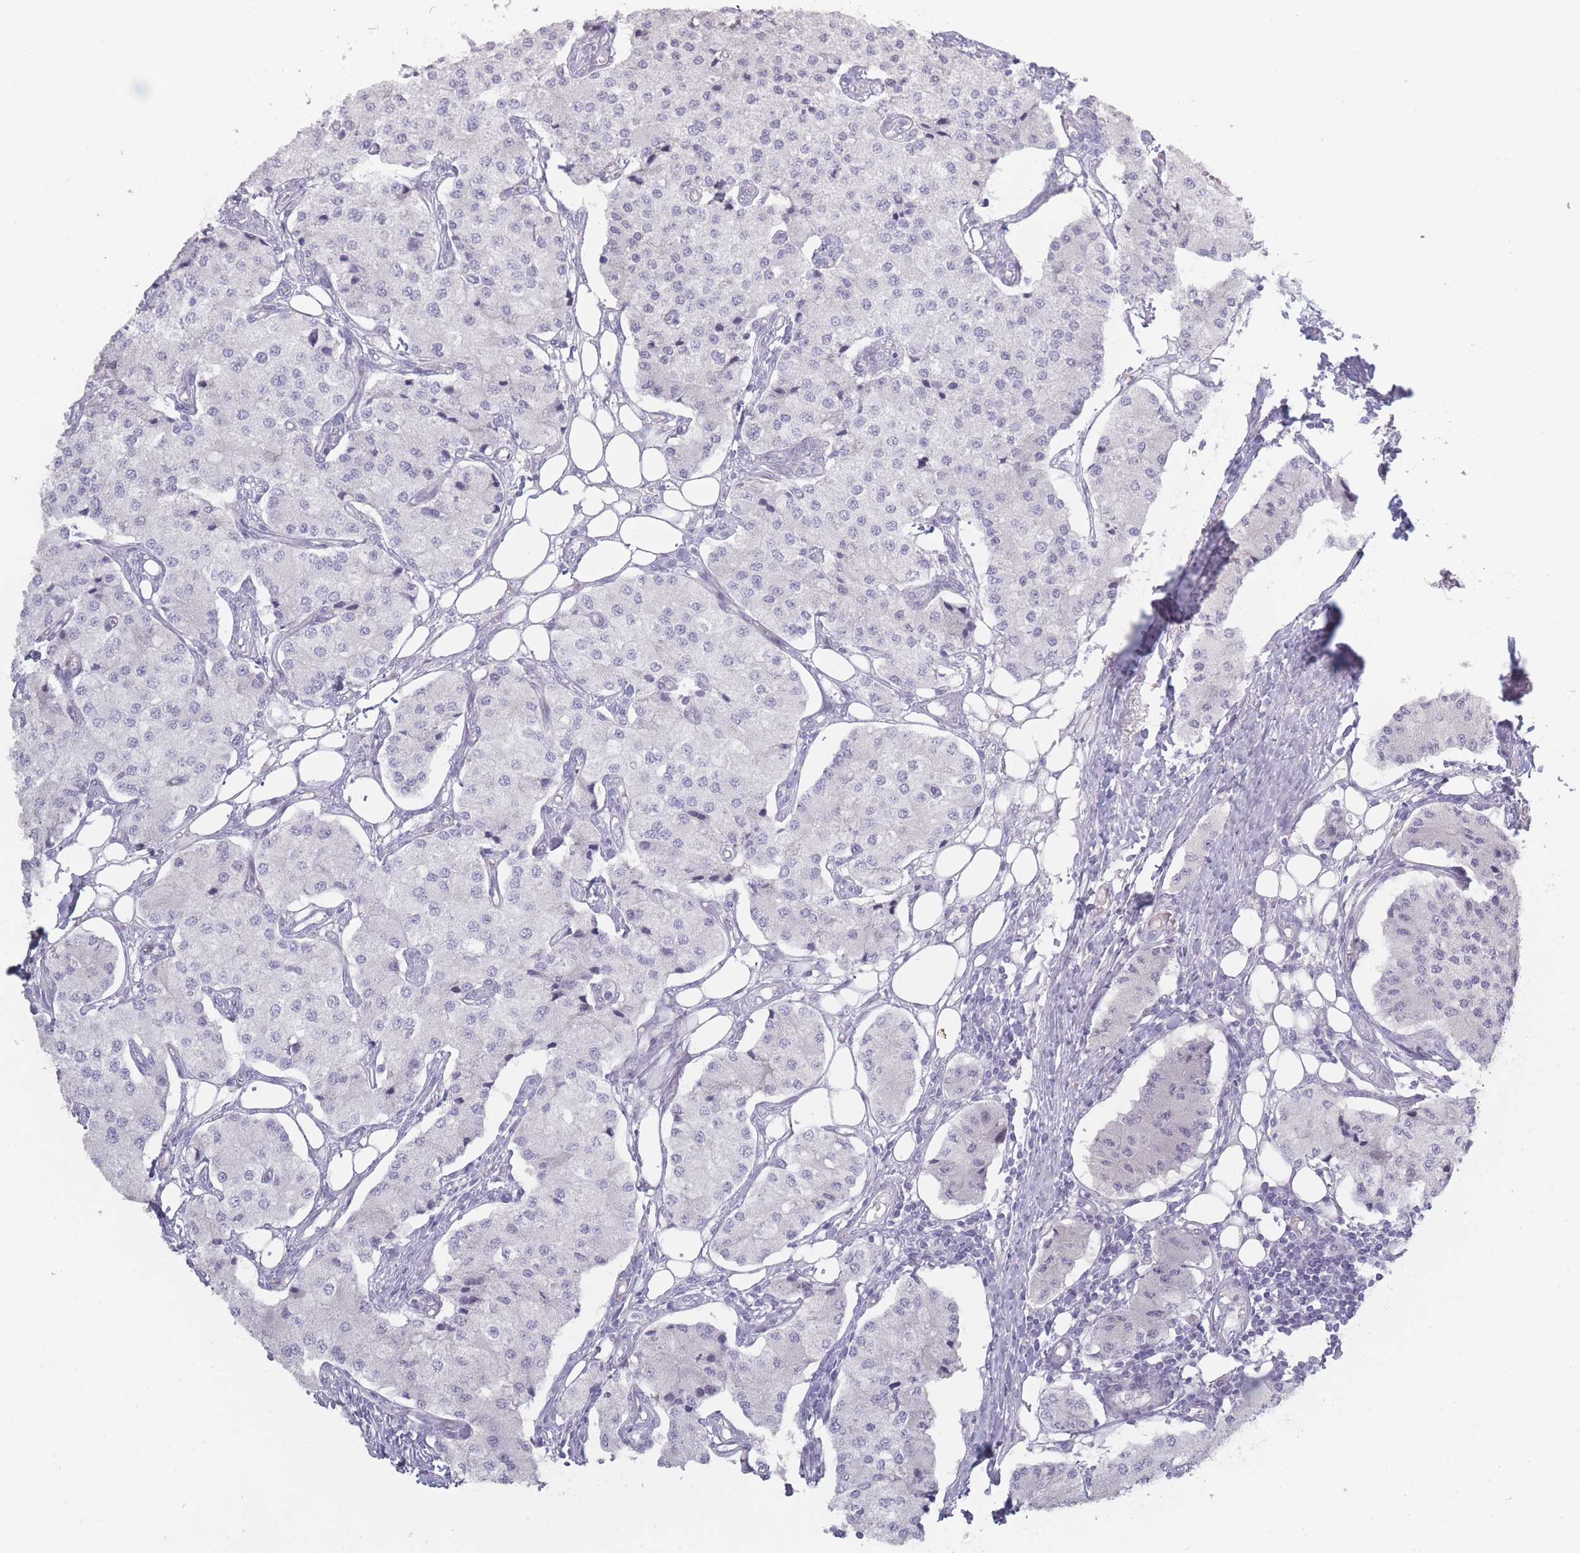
{"staining": {"intensity": "negative", "quantity": "none", "location": "none"}, "tissue": "carcinoid", "cell_type": "Tumor cells", "image_type": "cancer", "snomed": [{"axis": "morphology", "description": "Carcinoid, malignant, NOS"}, {"axis": "topography", "description": "Colon"}], "caption": "Immunohistochemistry image of neoplastic tissue: carcinoid (malignant) stained with DAB (3,3'-diaminobenzidine) exhibits no significant protein positivity in tumor cells.", "gene": "ROS1", "patient": {"sex": "female", "age": 52}}